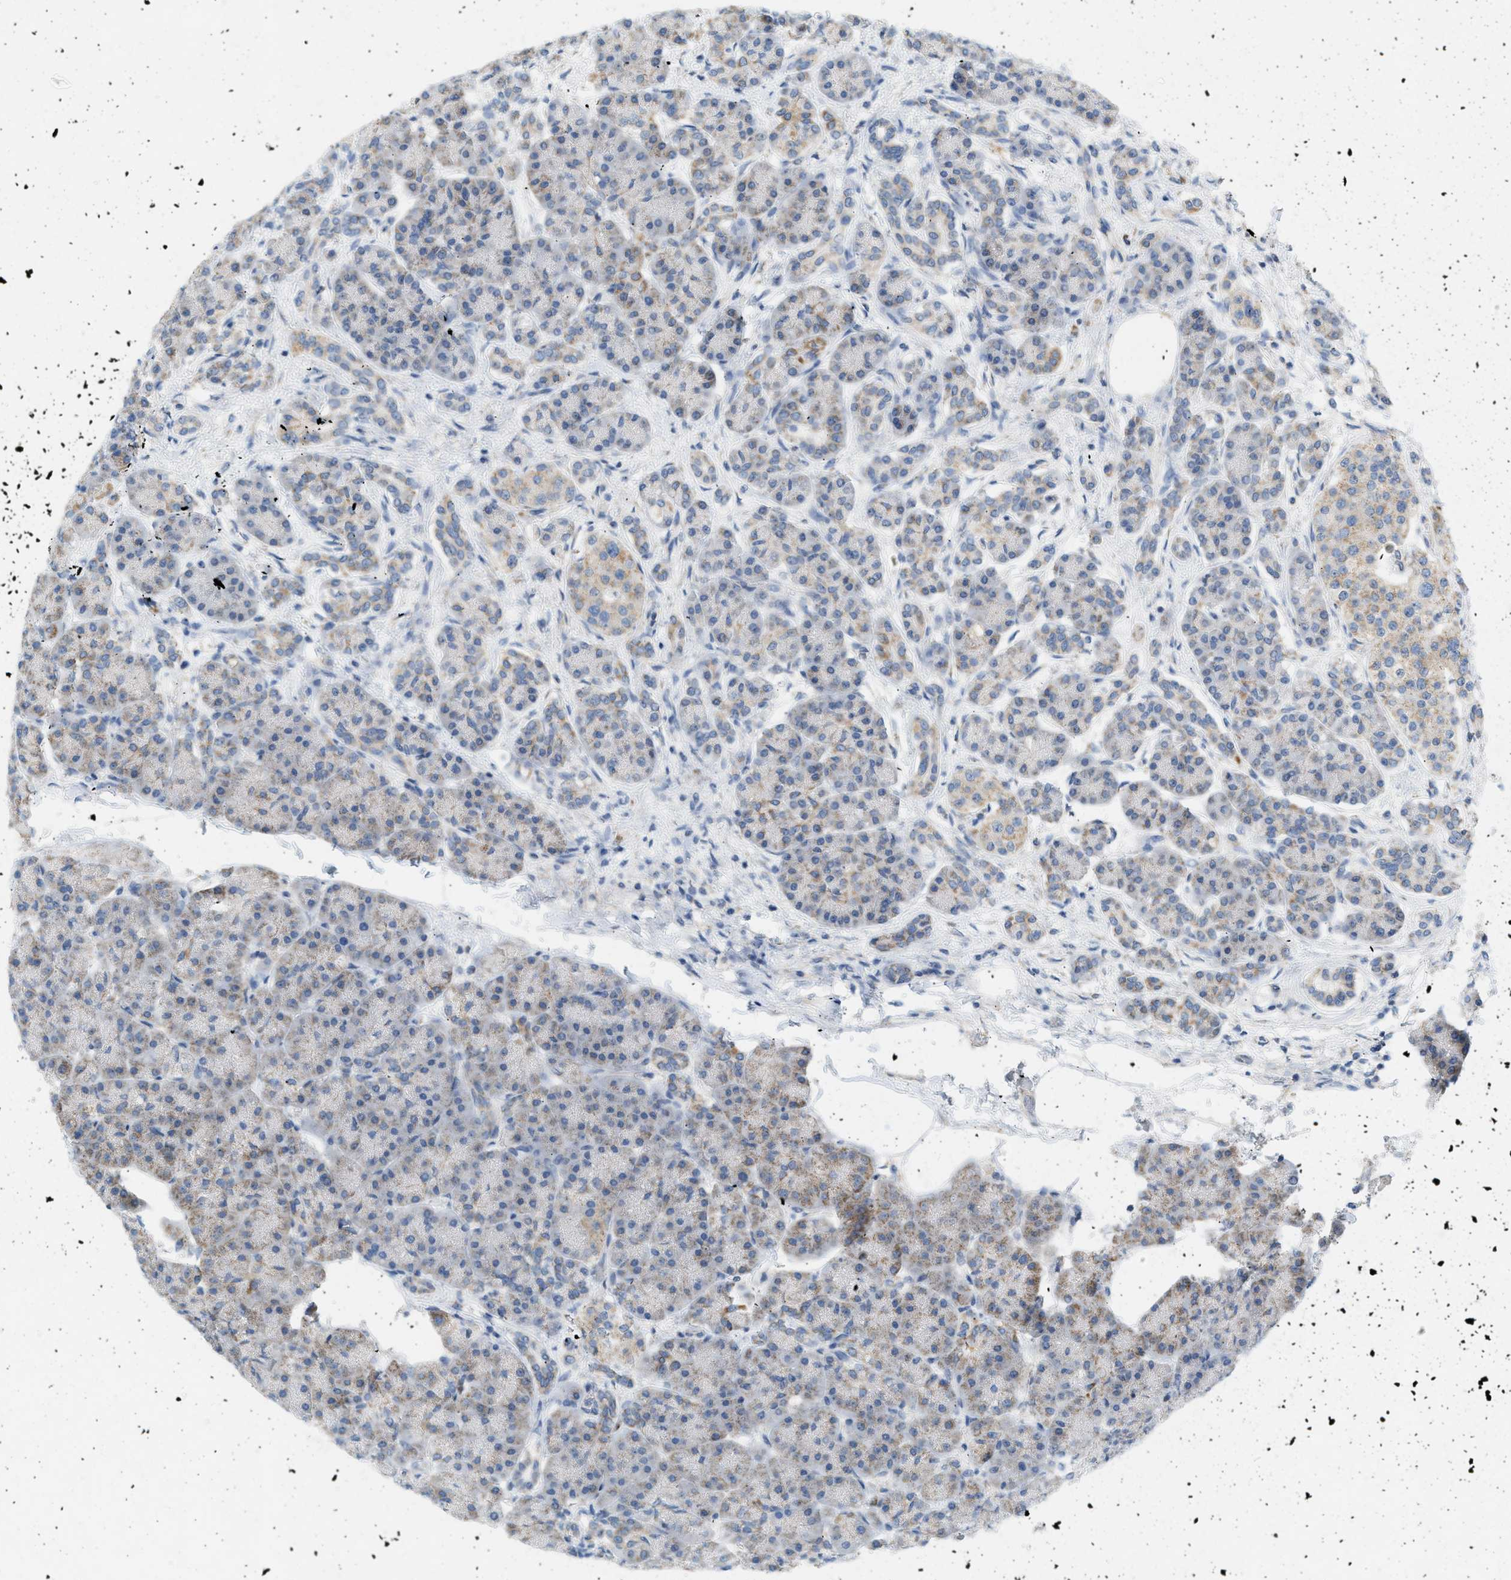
{"staining": {"intensity": "weak", "quantity": "<25%", "location": "cytoplasmic/membranous"}, "tissue": "pancreas", "cell_type": "Exocrine glandular cells", "image_type": "normal", "snomed": [{"axis": "morphology", "description": "Normal tissue, NOS"}, {"axis": "topography", "description": "Pancreas"}], "caption": "Immunohistochemical staining of normal human pancreas shows no significant staining in exocrine glandular cells. The staining was performed using DAB (3,3'-diaminobenzidine) to visualize the protein expression in brown, while the nuclei were stained in blue with hematoxylin (Magnification: 20x).", "gene": "NDUFS8", "patient": {"sex": "female", "age": 70}}